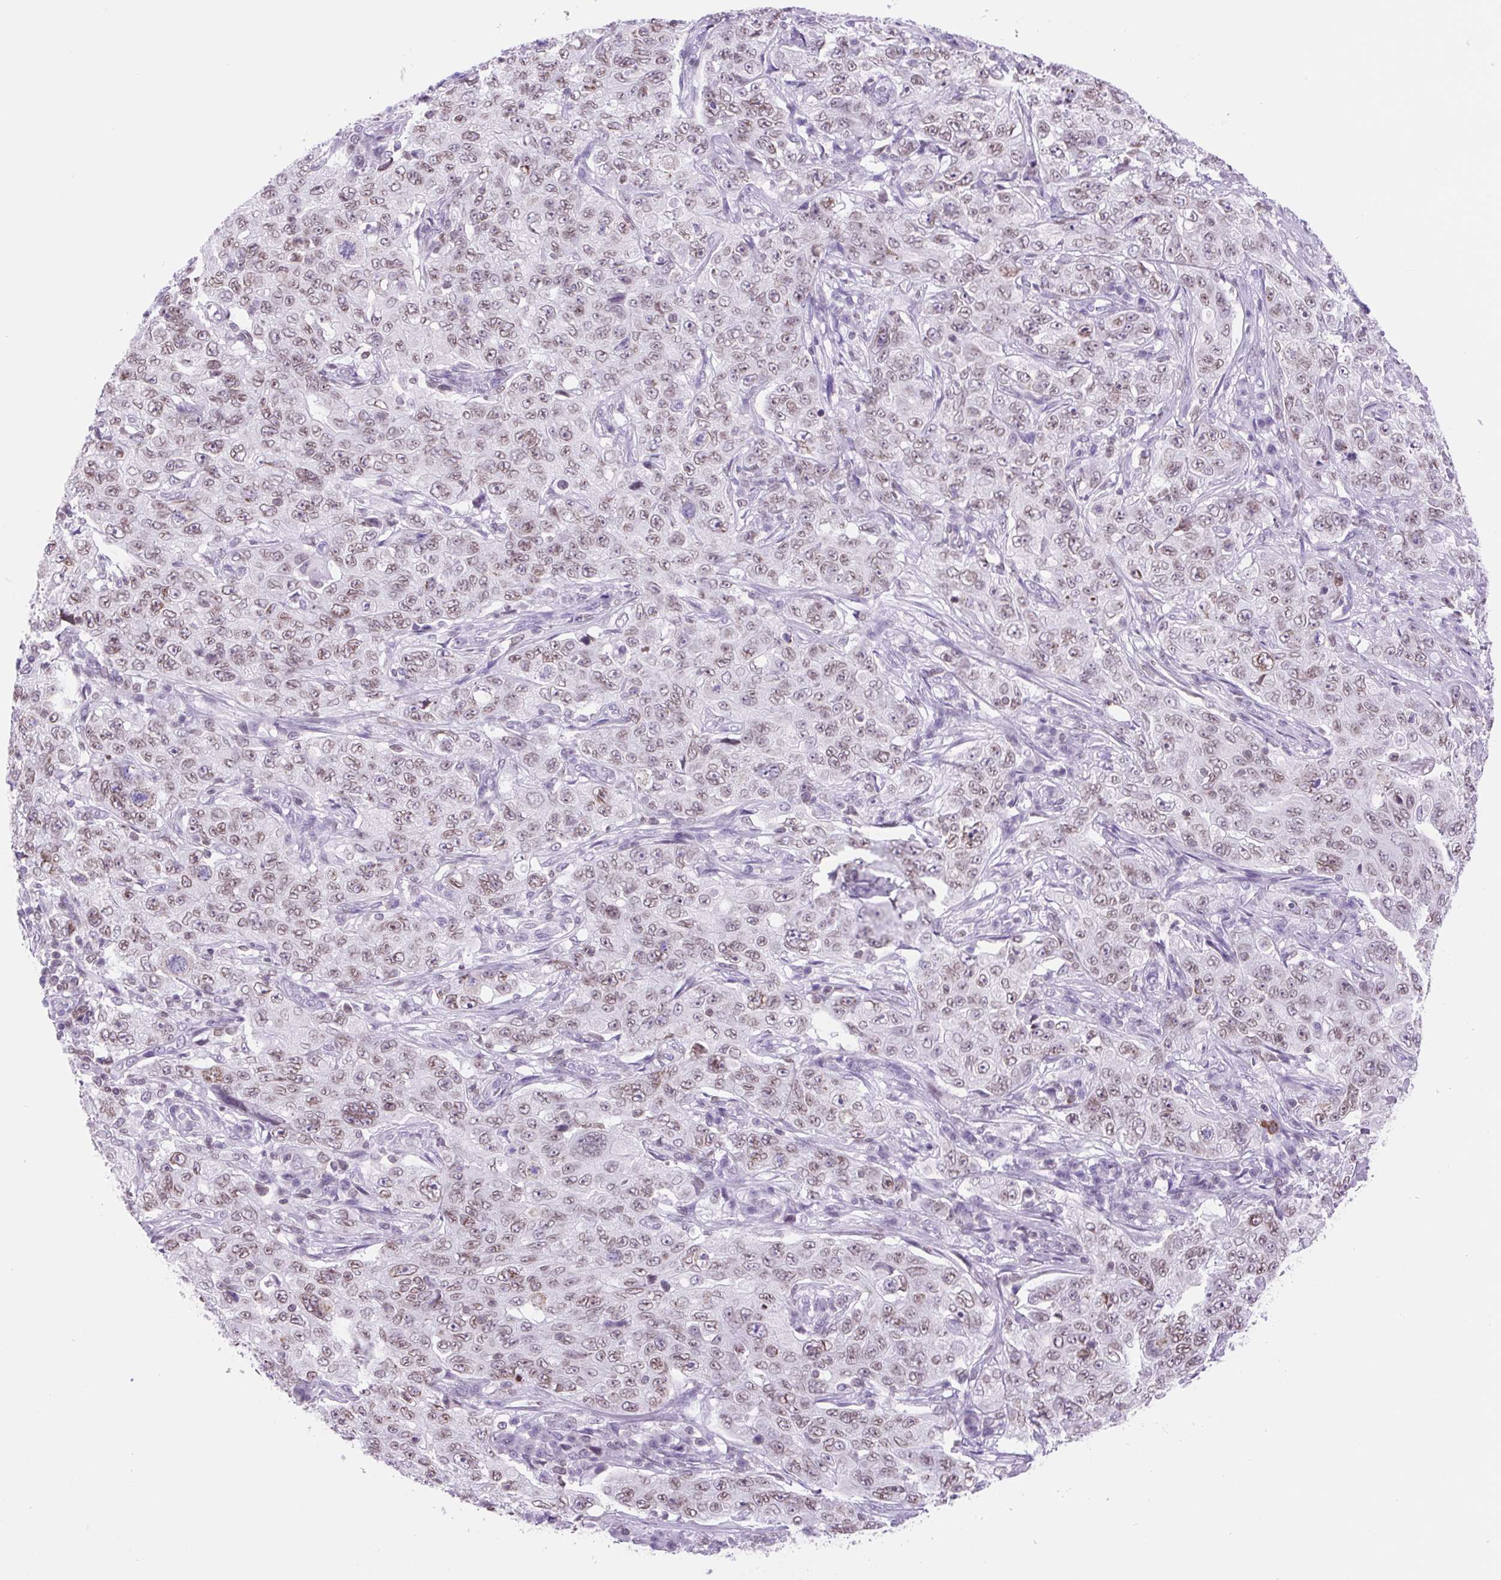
{"staining": {"intensity": "weak", "quantity": ">75%", "location": "cytoplasmic/membranous,nuclear"}, "tissue": "pancreatic cancer", "cell_type": "Tumor cells", "image_type": "cancer", "snomed": [{"axis": "morphology", "description": "Adenocarcinoma, NOS"}, {"axis": "topography", "description": "Pancreas"}], "caption": "Approximately >75% of tumor cells in human pancreatic cancer show weak cytoplasmic/membranous and nuclear protein positivity as visualized by brown immunohistochemical staining.", "gene": "VPREB1", "patient": {"sex": "male", "age": 68}}